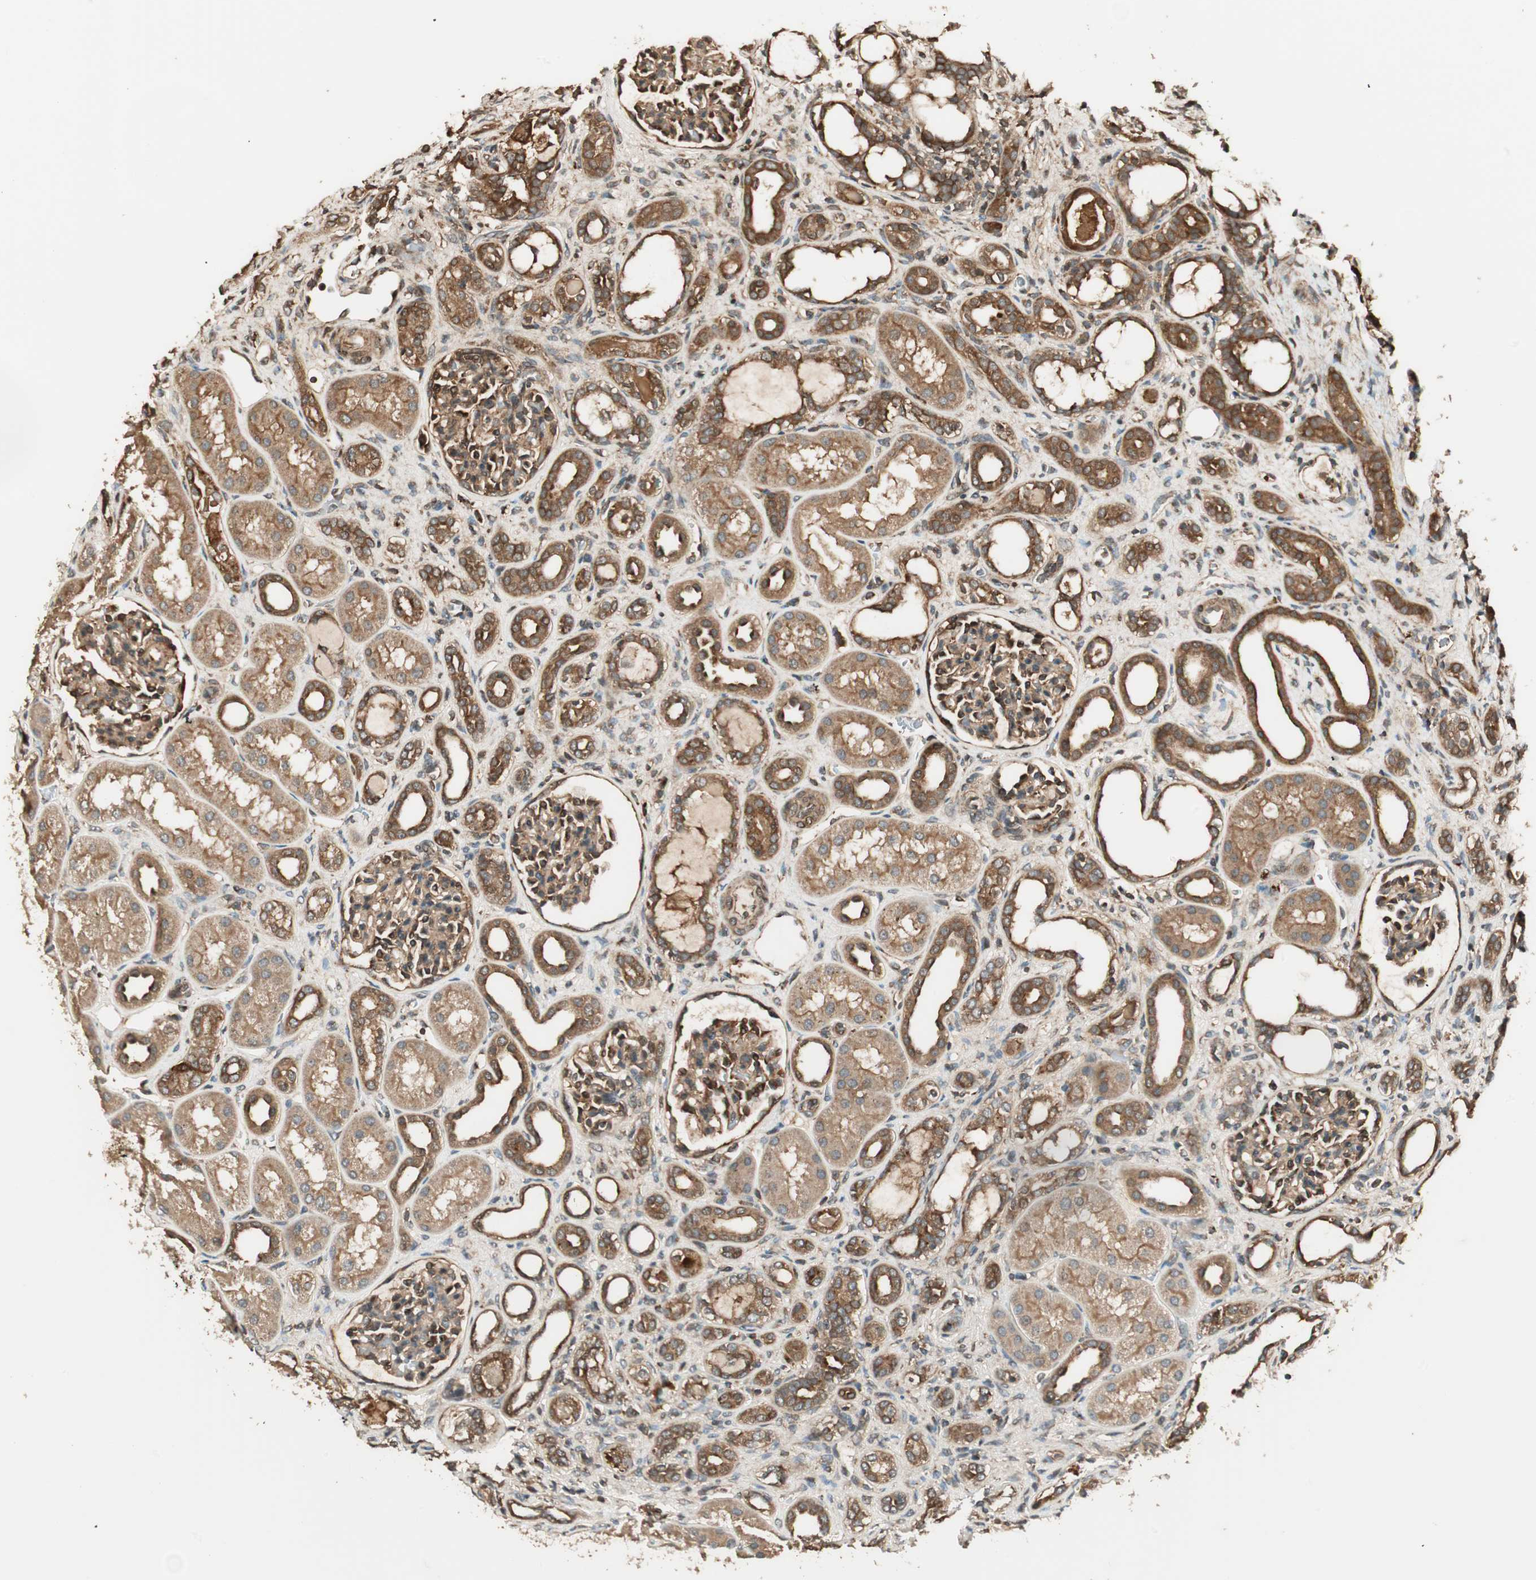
{"staining": {"intensity": "strong", "quantity": ">75%", "location": "cytoplasmic/membranous"}, "tissue": "kidney", "cell_type": "Cells in glomeruli", "image_type": "normal", "snomed": [{"axis": "morphology", "description": "Normal tissue, NOS"}, {"axis": "topography", "description": "Kidney"}], "caption": "DAB immunohistochemical staining of unremarkable human kidney shows strong cytoplasmic/membranous protein positivity in about >75% of cells in glomeruli.", "gene": "CNOT4", "patient": {"sex": "male", "age": 7}}